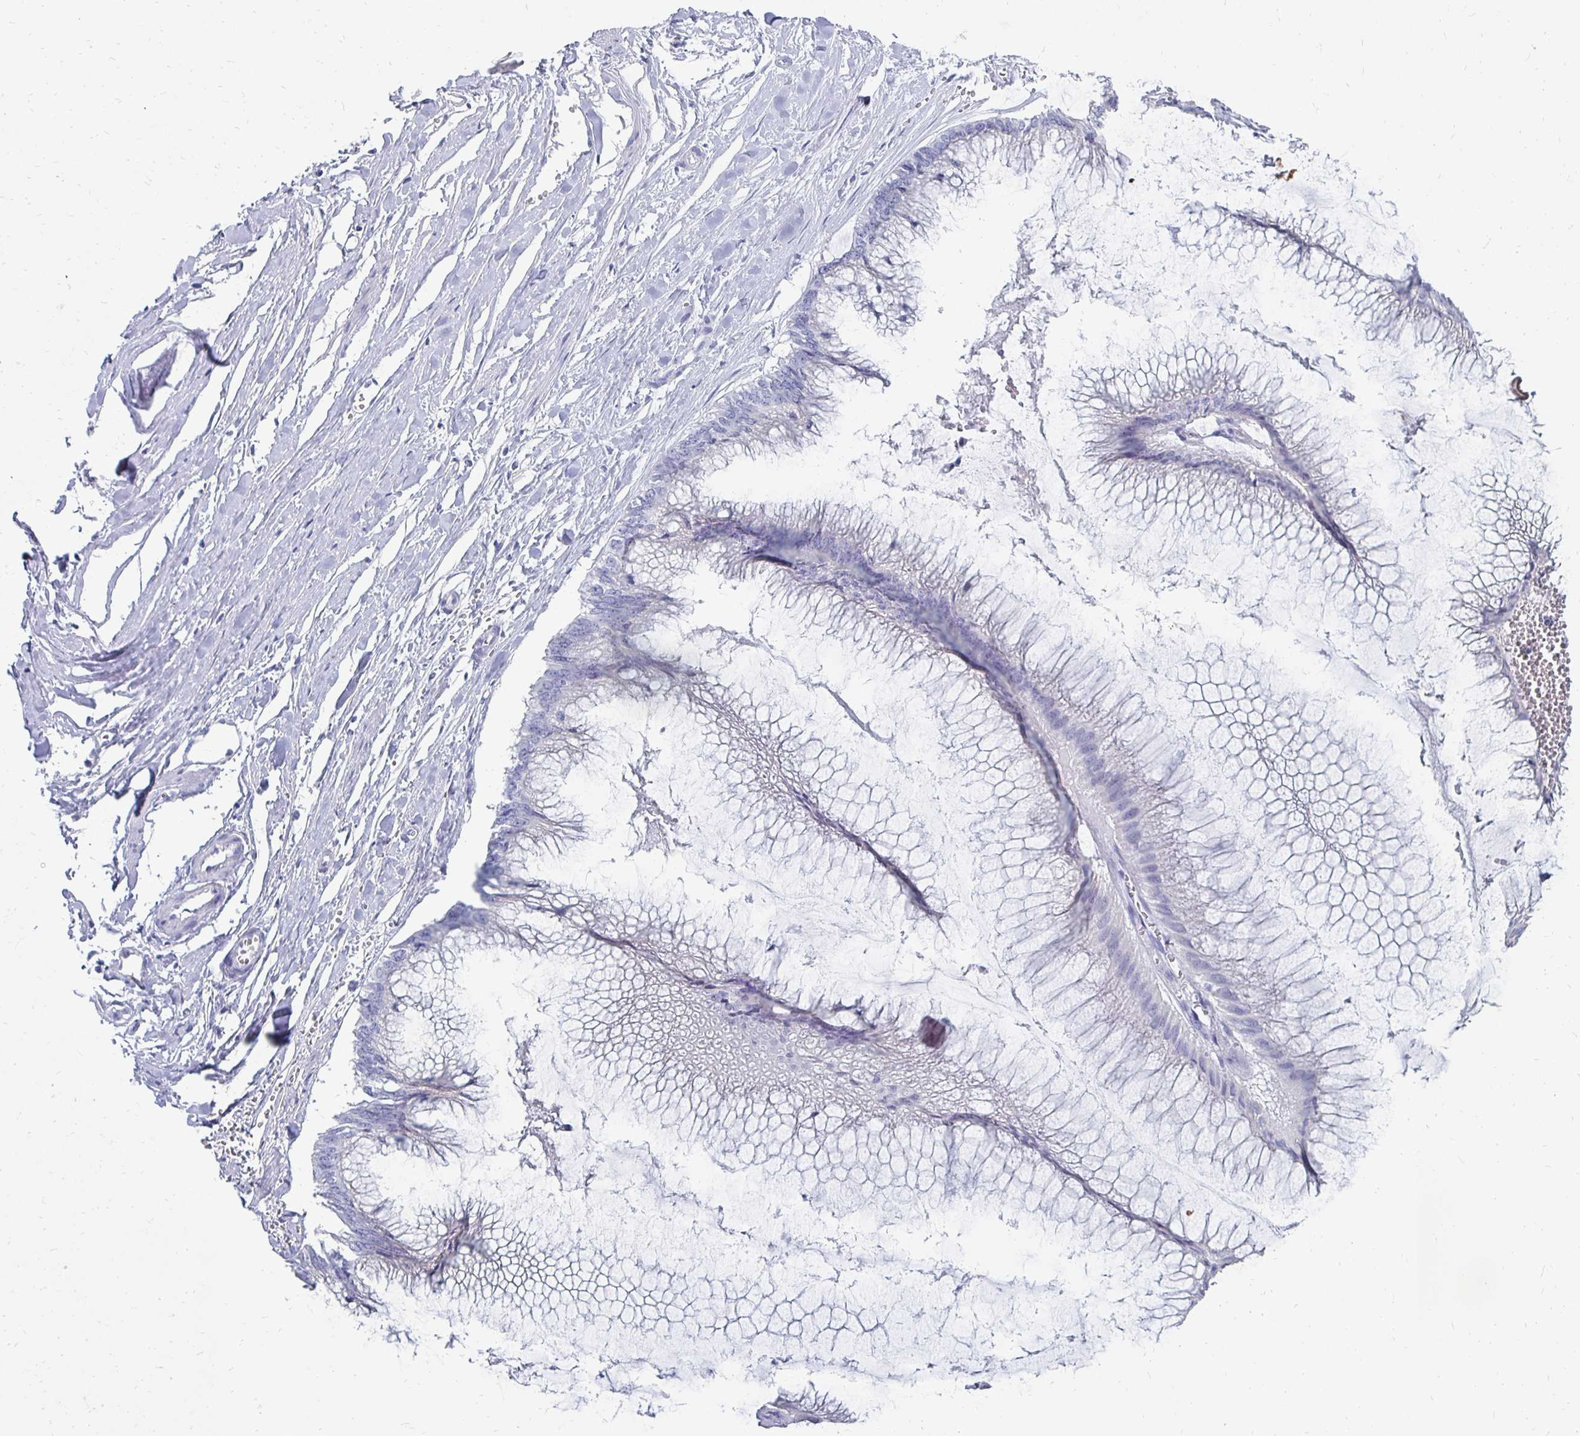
{"staining": {"intensity": "negative", "quantity": "none", "location": "none"}, "tissue": "ovarian cancer", "cell_type": "Tumor cells", "image_type": "cancer", "snomed": [{"axis": "morphology", "description": "Cystadenocarcinoma, mucinous, NOS"}, {"axis": "topography", "description": "Ovary"}], "caption": "There is no significant staining in tumor cells of ovarian mucinous cystadenocarcinoma. (Brightfield microscopy of DAB immunohistochemistry at high magnification).", "gene": "SYCP3", "patient": {"sex": "female", "age": 44}}